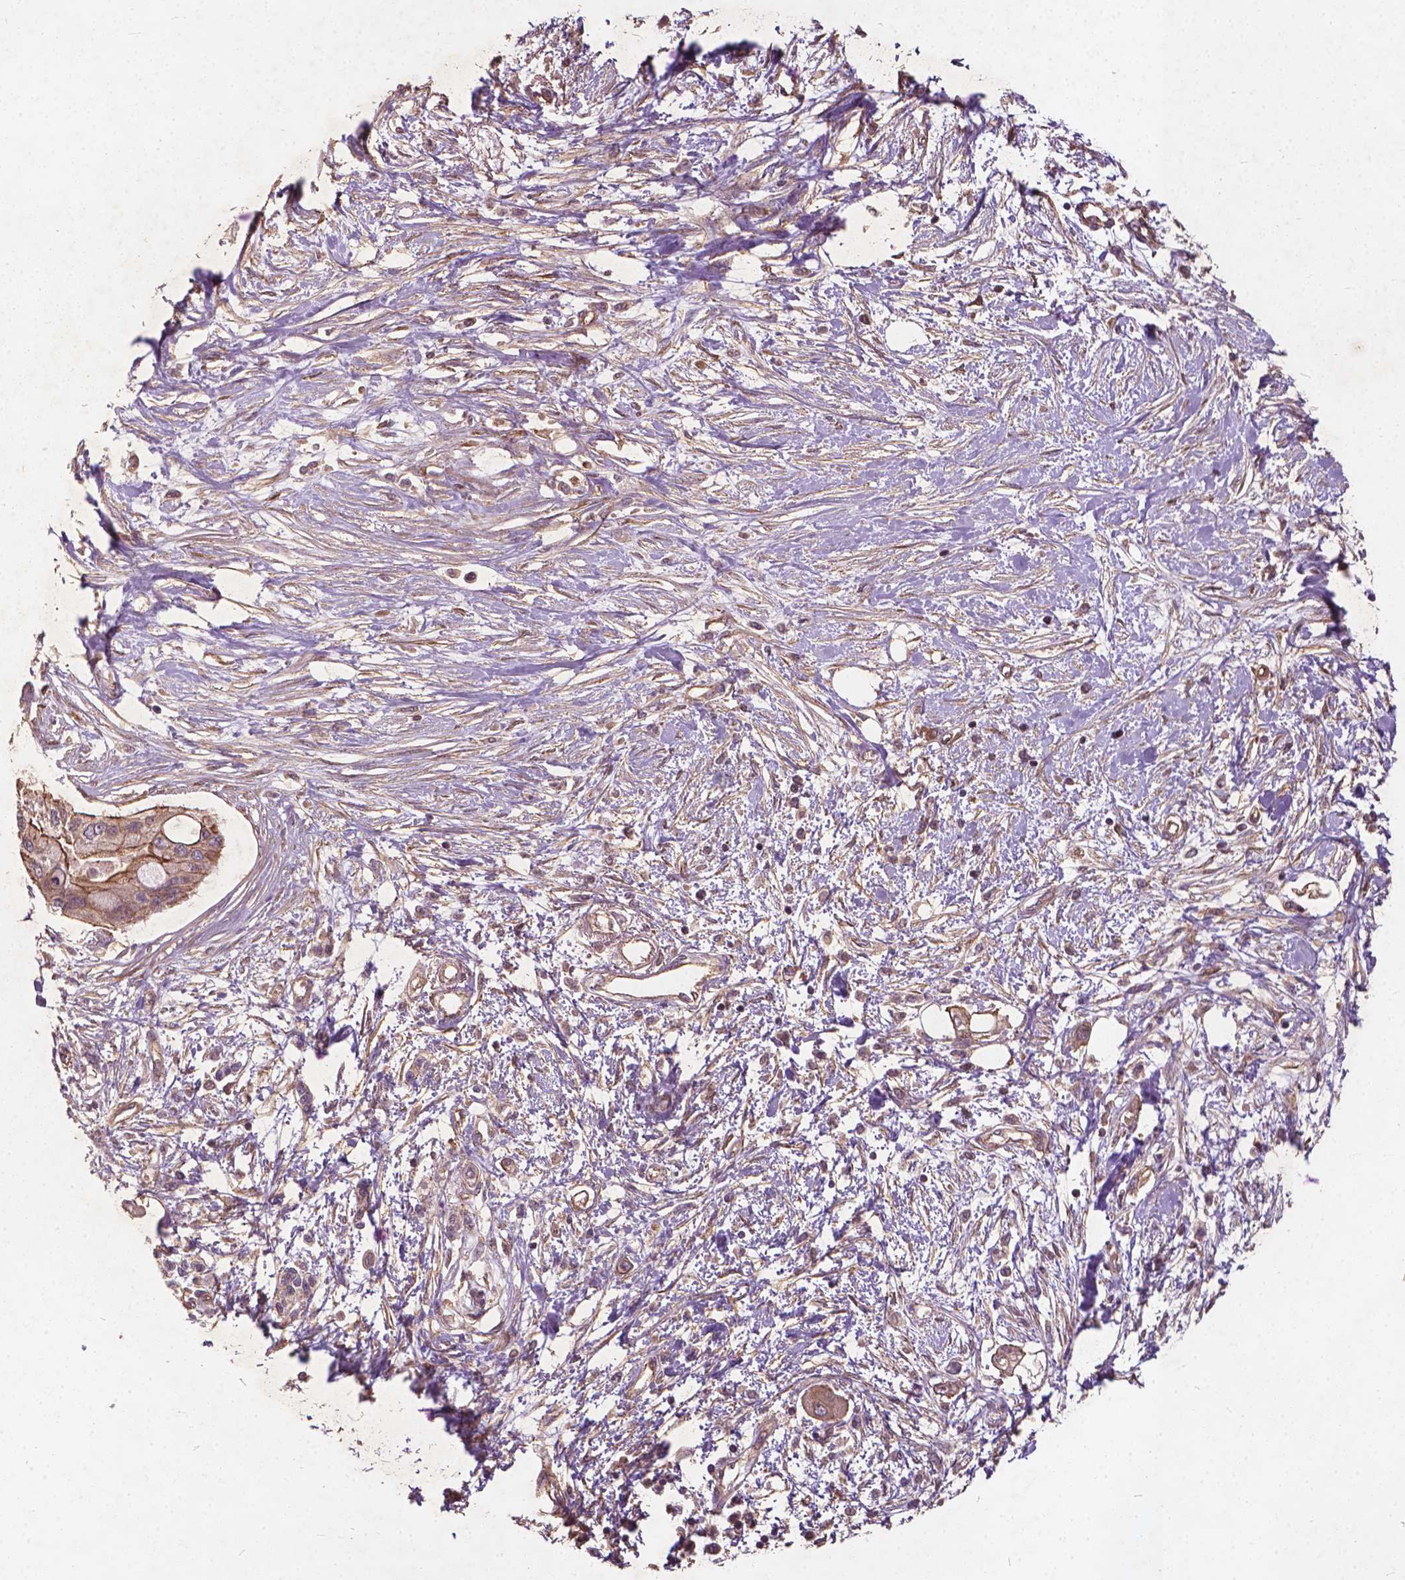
{"staining": {"intensity": "moderate", "quantity": ">75%", "location": "cytoplasmic/membranous"}, "tissue": "pancreatic cancer", "cell_type": "Tumor cells", "image_type": "cancer", "snomed": [{"axis": "morphology", "description": "Adenocarcinoma, NOS"}, {"axis": "topography", "description": "Pancreas"}], "caption": "Pancreatic cancer (adenocarcinoma) was stained to show a protein in brown. There is medium levels of moderate cytoplasmic/membranous staining in approximately >75% of tumor cells.", "gene": "UBXN2A", "patient": {"sex": "female", "age": 77}}